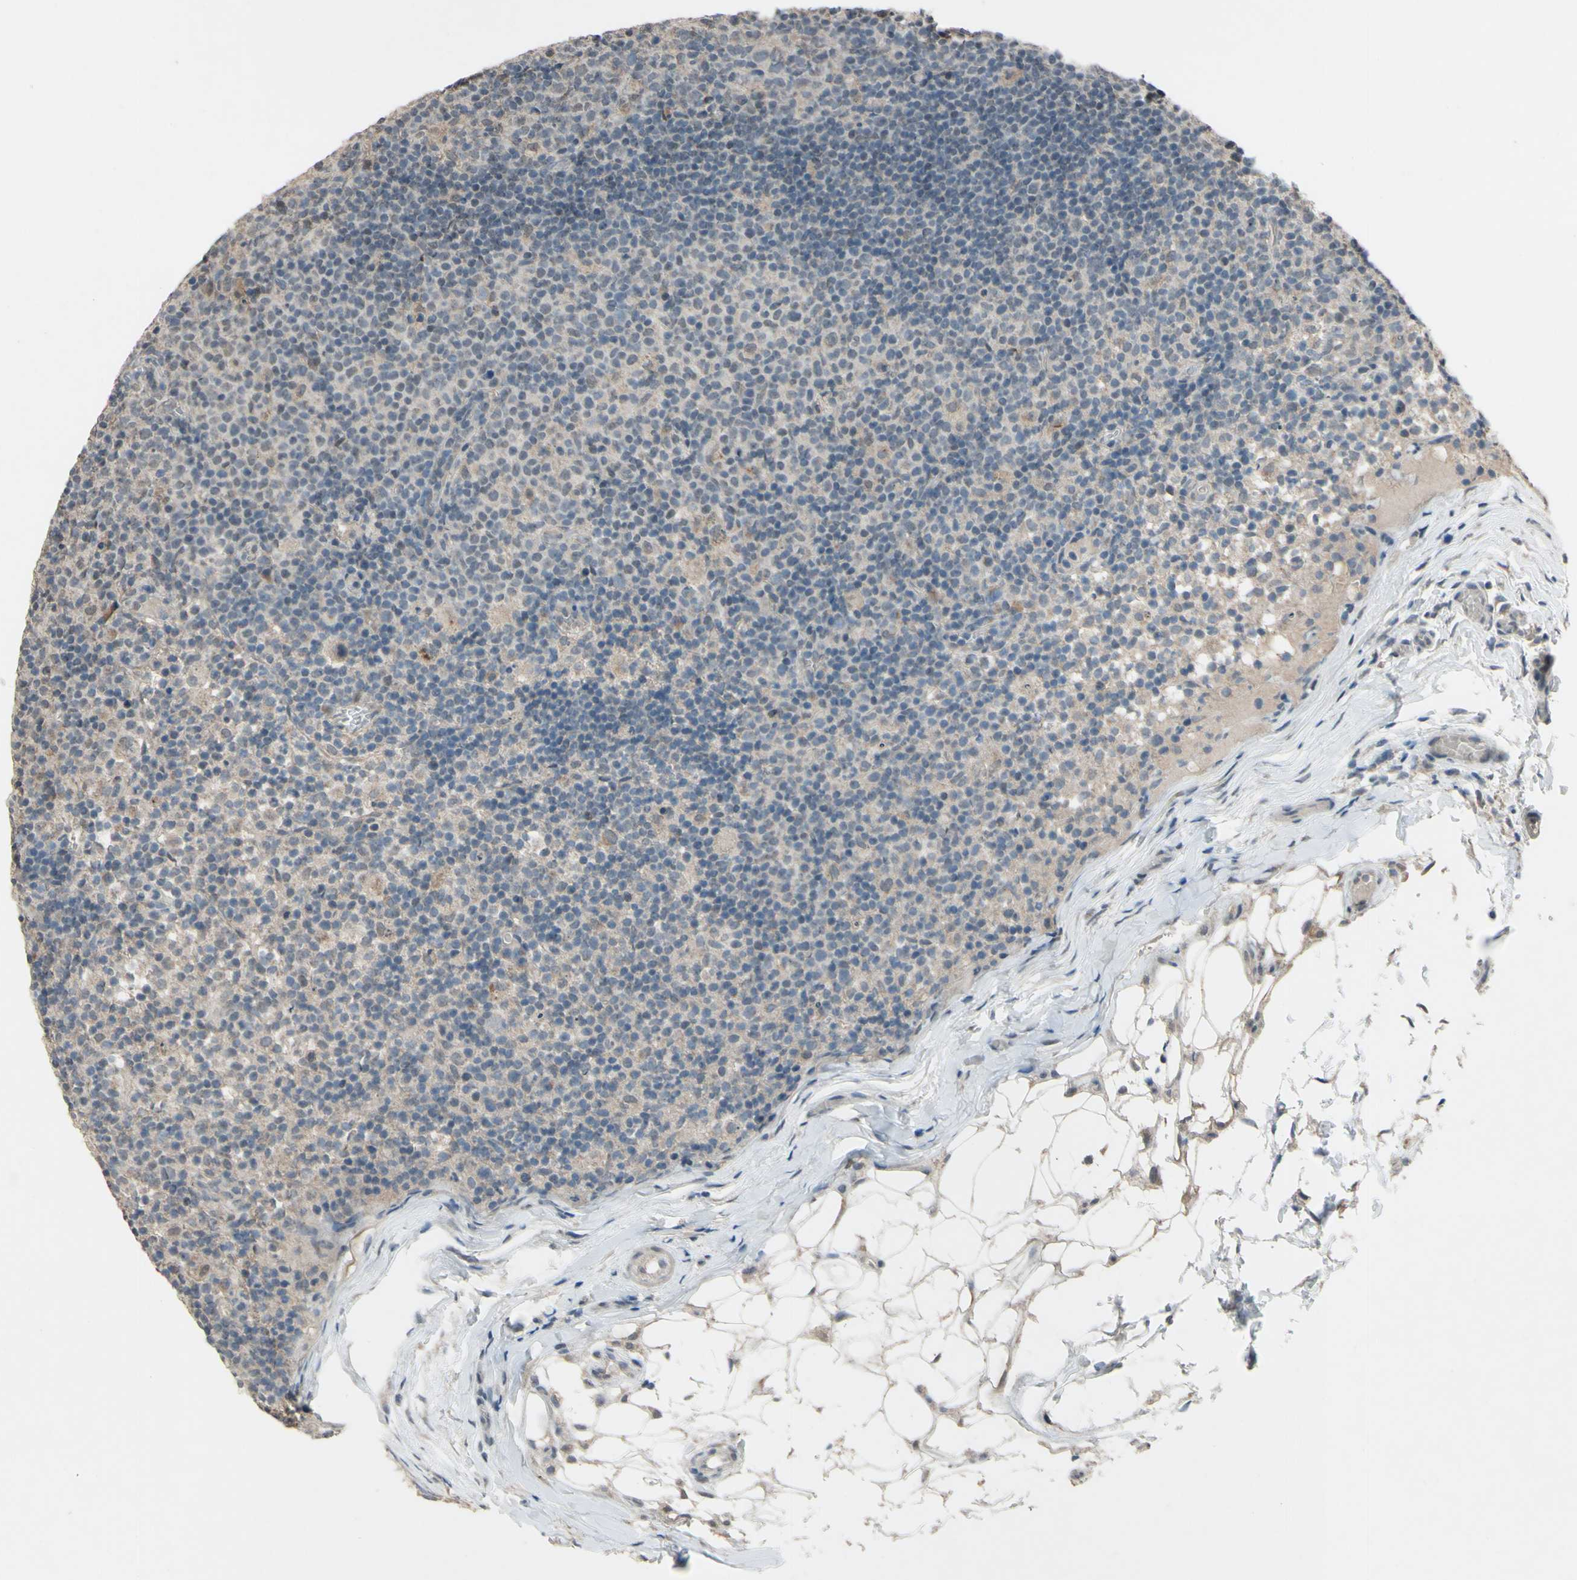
{"staining": {"intensity": "negative", "quantity": "none", "location": "none"}, "tissue": "lymph node", "cell_type": "Germinal center cells", "image_type": "normal", "snomed": [{"axis": "morphology", "description": "Normal tissue, NOS"}, {"axis": "morphology", "description": "Inflammation, NOS"}, {"axis": "topography", "description": "Lymph node"}], "caption": "Histopathology image shows no significant protein expression in germinal center cells of benign lymph node. (DAB (3,3'-diaminobenzidine) immunohistochemistry visualized using brightfield microscopy, high magnification).", "gene": "CDCP1", "patient": {"sex": "male", "age": 55}}